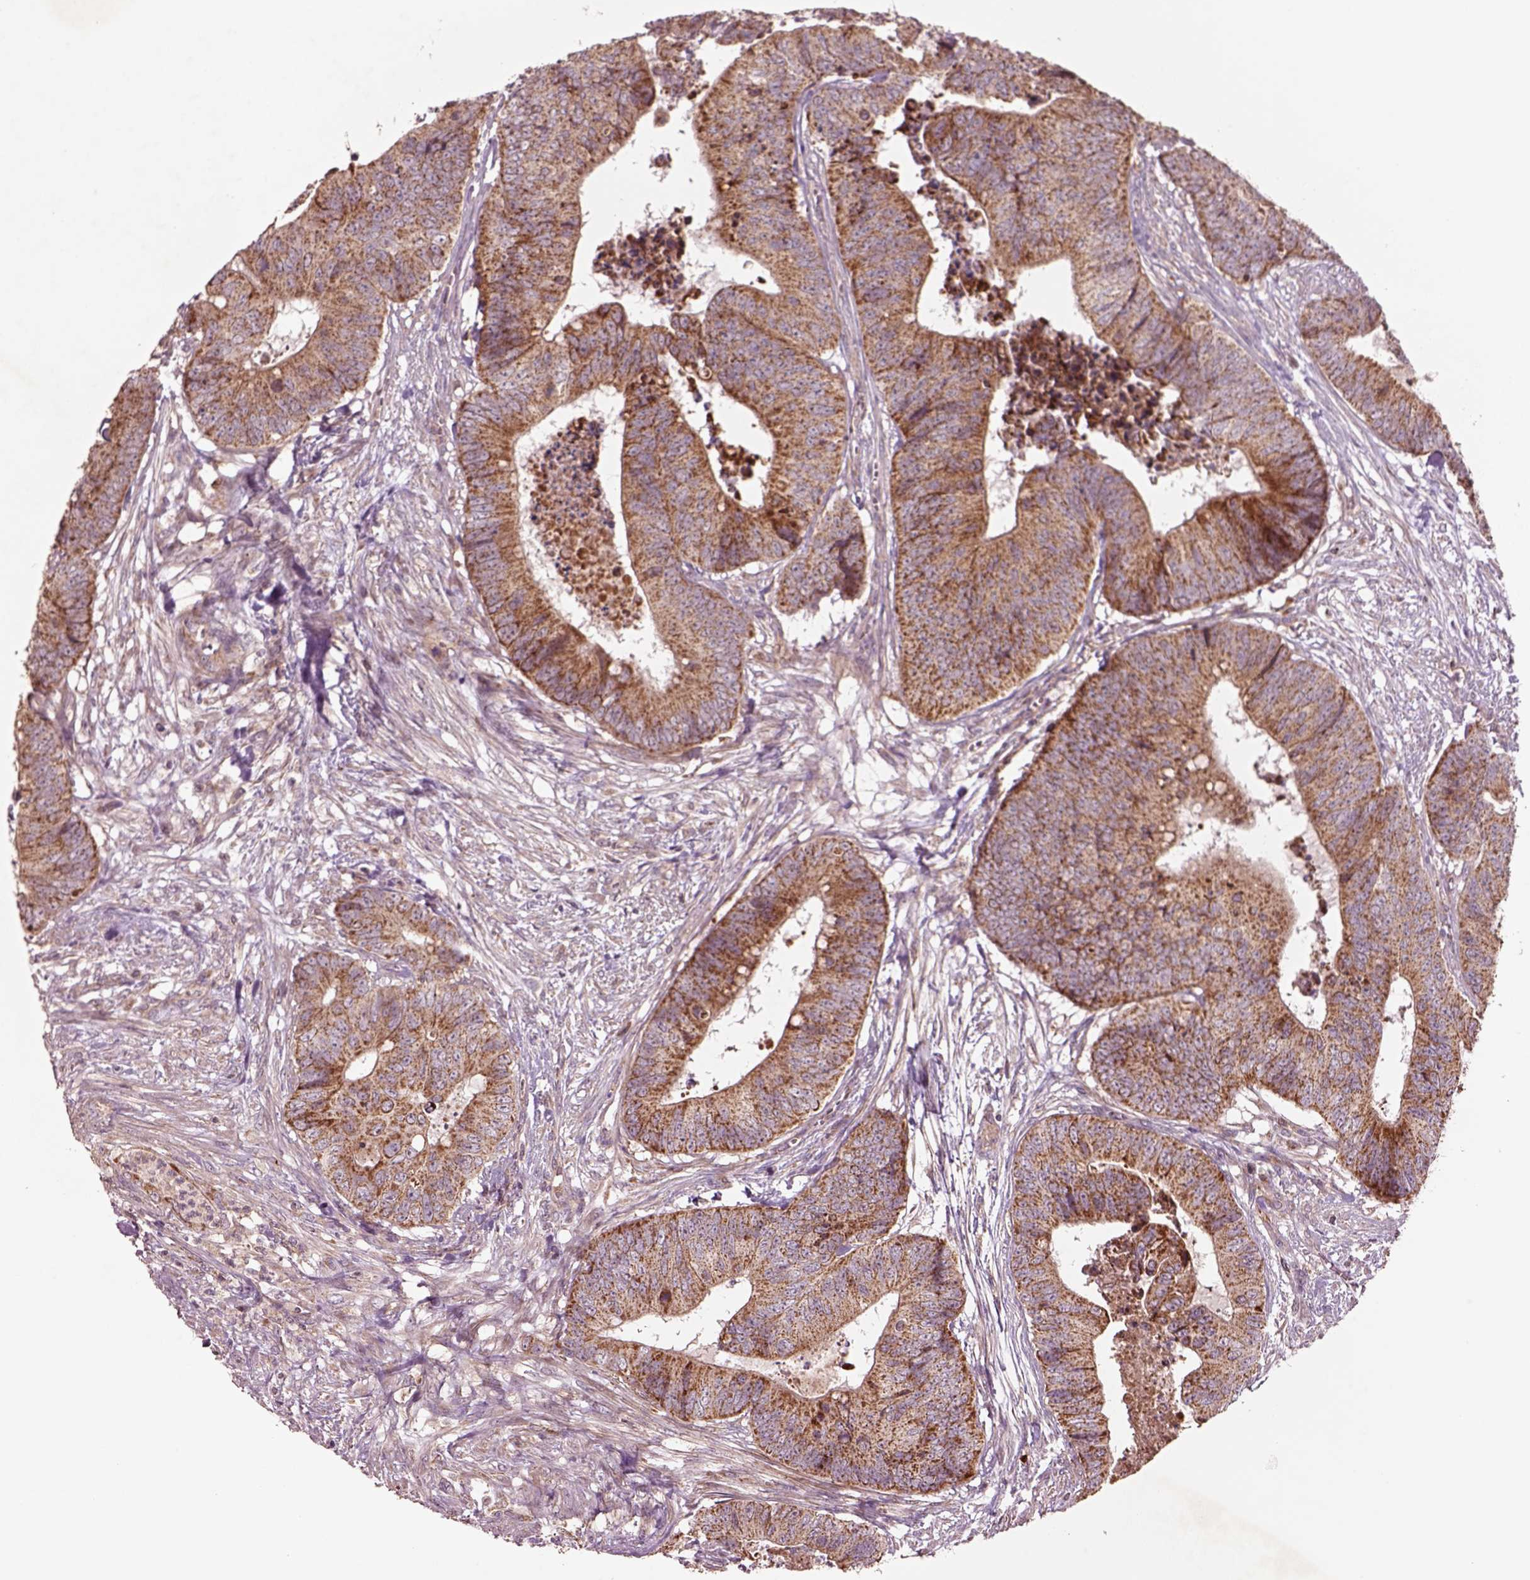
{"staining": {"intensity": "moderate", "quantity": ">75%", "location": "cytoplasmic/membranous"}, "tissue": "colorectal cancer", "cell_type": "Tumor cells", "image_type": "cancer", "snomed": [{"axis": "morphology", "description": "Adenocarcinoma, NOS"}, {"axis": "topography", "description": "Colon"}], "caption": "Immunohistochemistry of colorectal cancer (adenocarcinoma) reveals medium levels of moderate cytoplasmic/membranous positivity in approximately >75% of tumor cells.", "gene": "SLC25A5", "patient": {"sex": "male", "age": 84}}